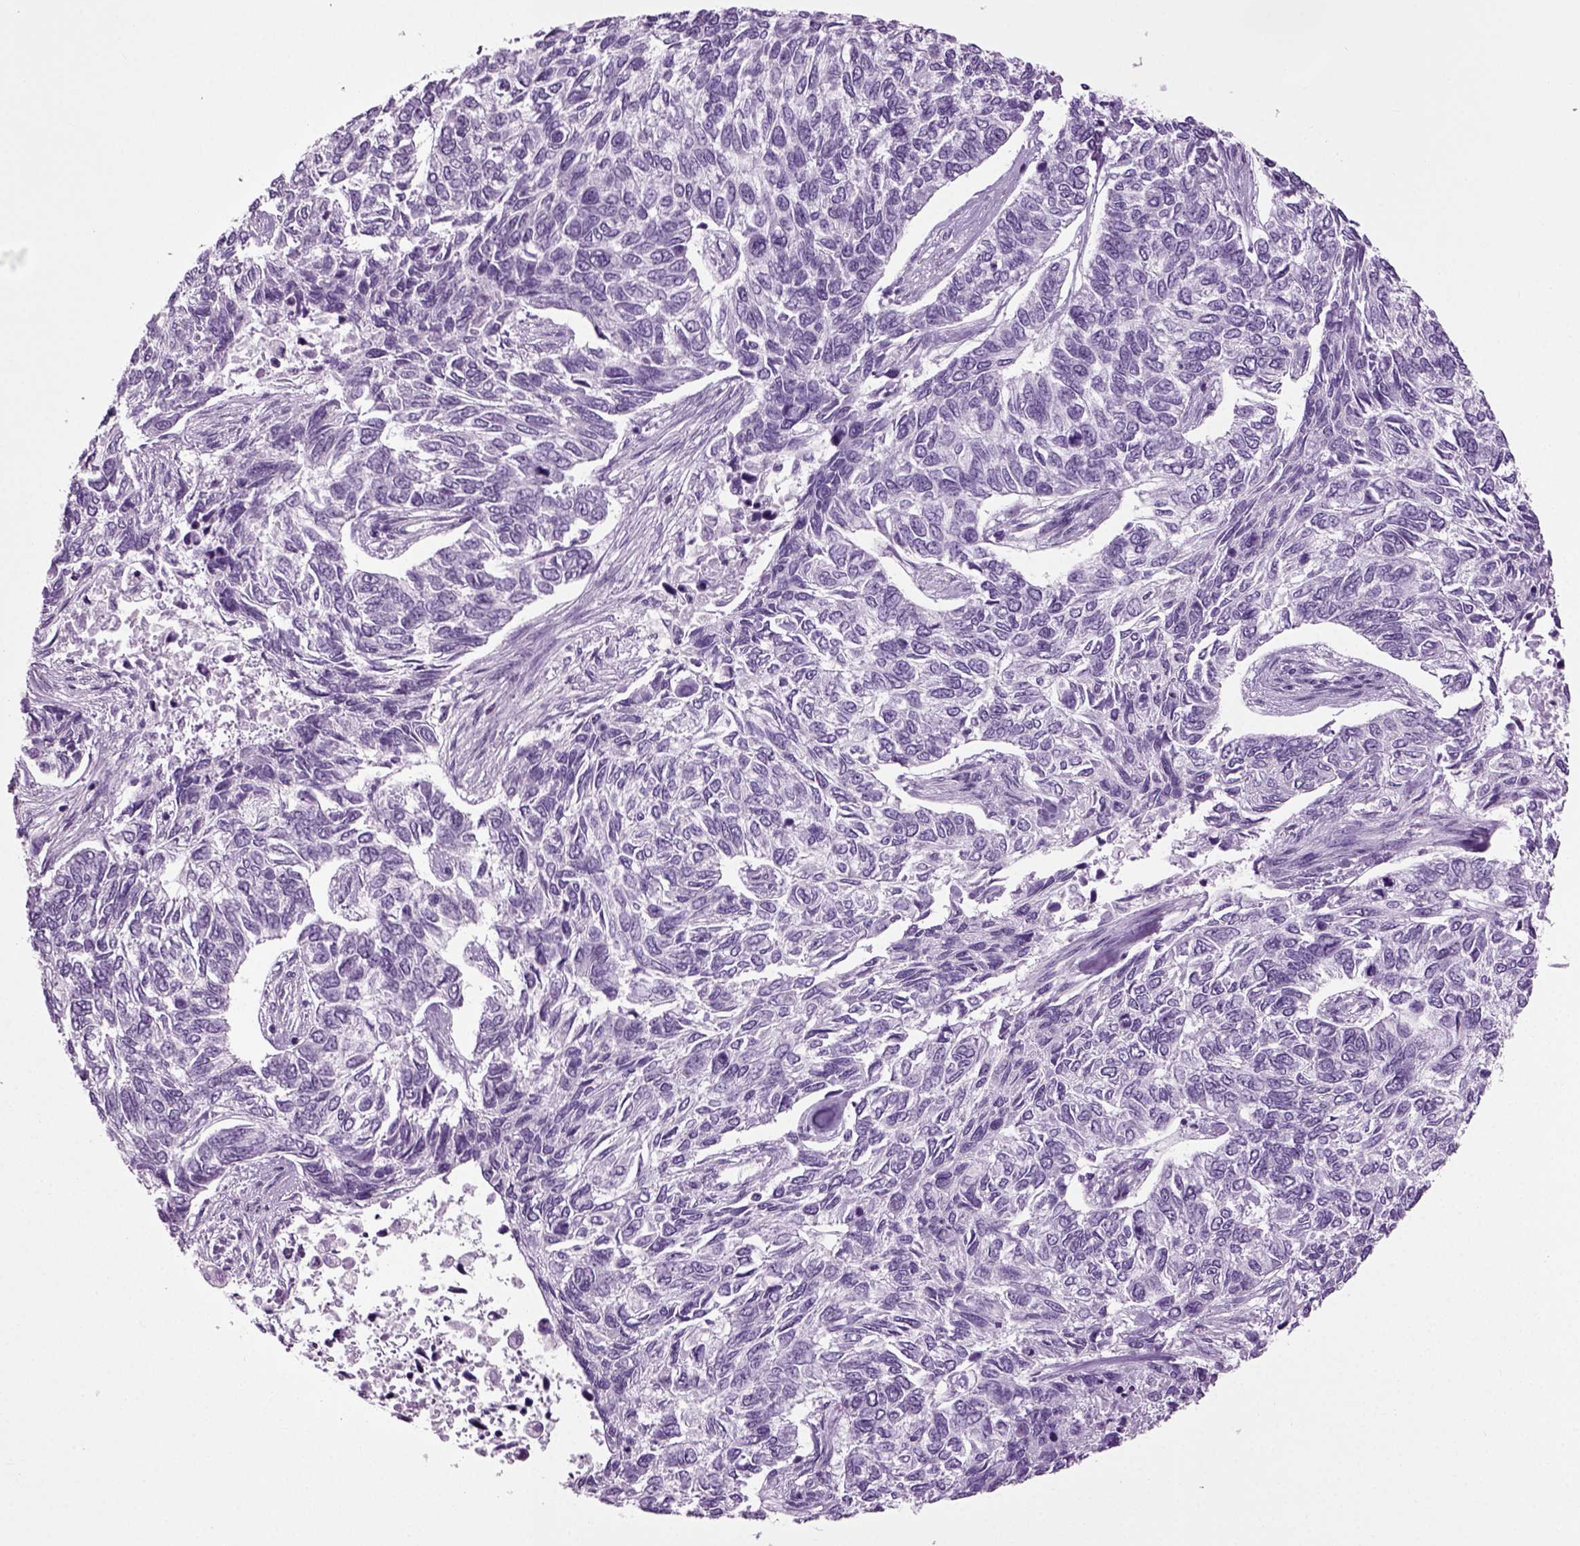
{"staining": {"intensity": "negative", "quantity": "none", "location": "none"}, "tissue": "skin cancer", "cell_type": "Tumor cells", "image_type": "cancer", "snomed": [{"axis": "morphology", "description": "Basal cell carcinoma"}, {"axis": "topography", "description": "Skin"}], "caption": "Immunohistochemistry photomicrograph of neoplastic tissue: human skin cancer (basal cell carcinoma) stained with DAB (3,3'-diaminobenzidine) exhibits no significant protein staining in tumor cells.", "gene": "PRLH", "patient": {"sex": "female", "age": 65}}